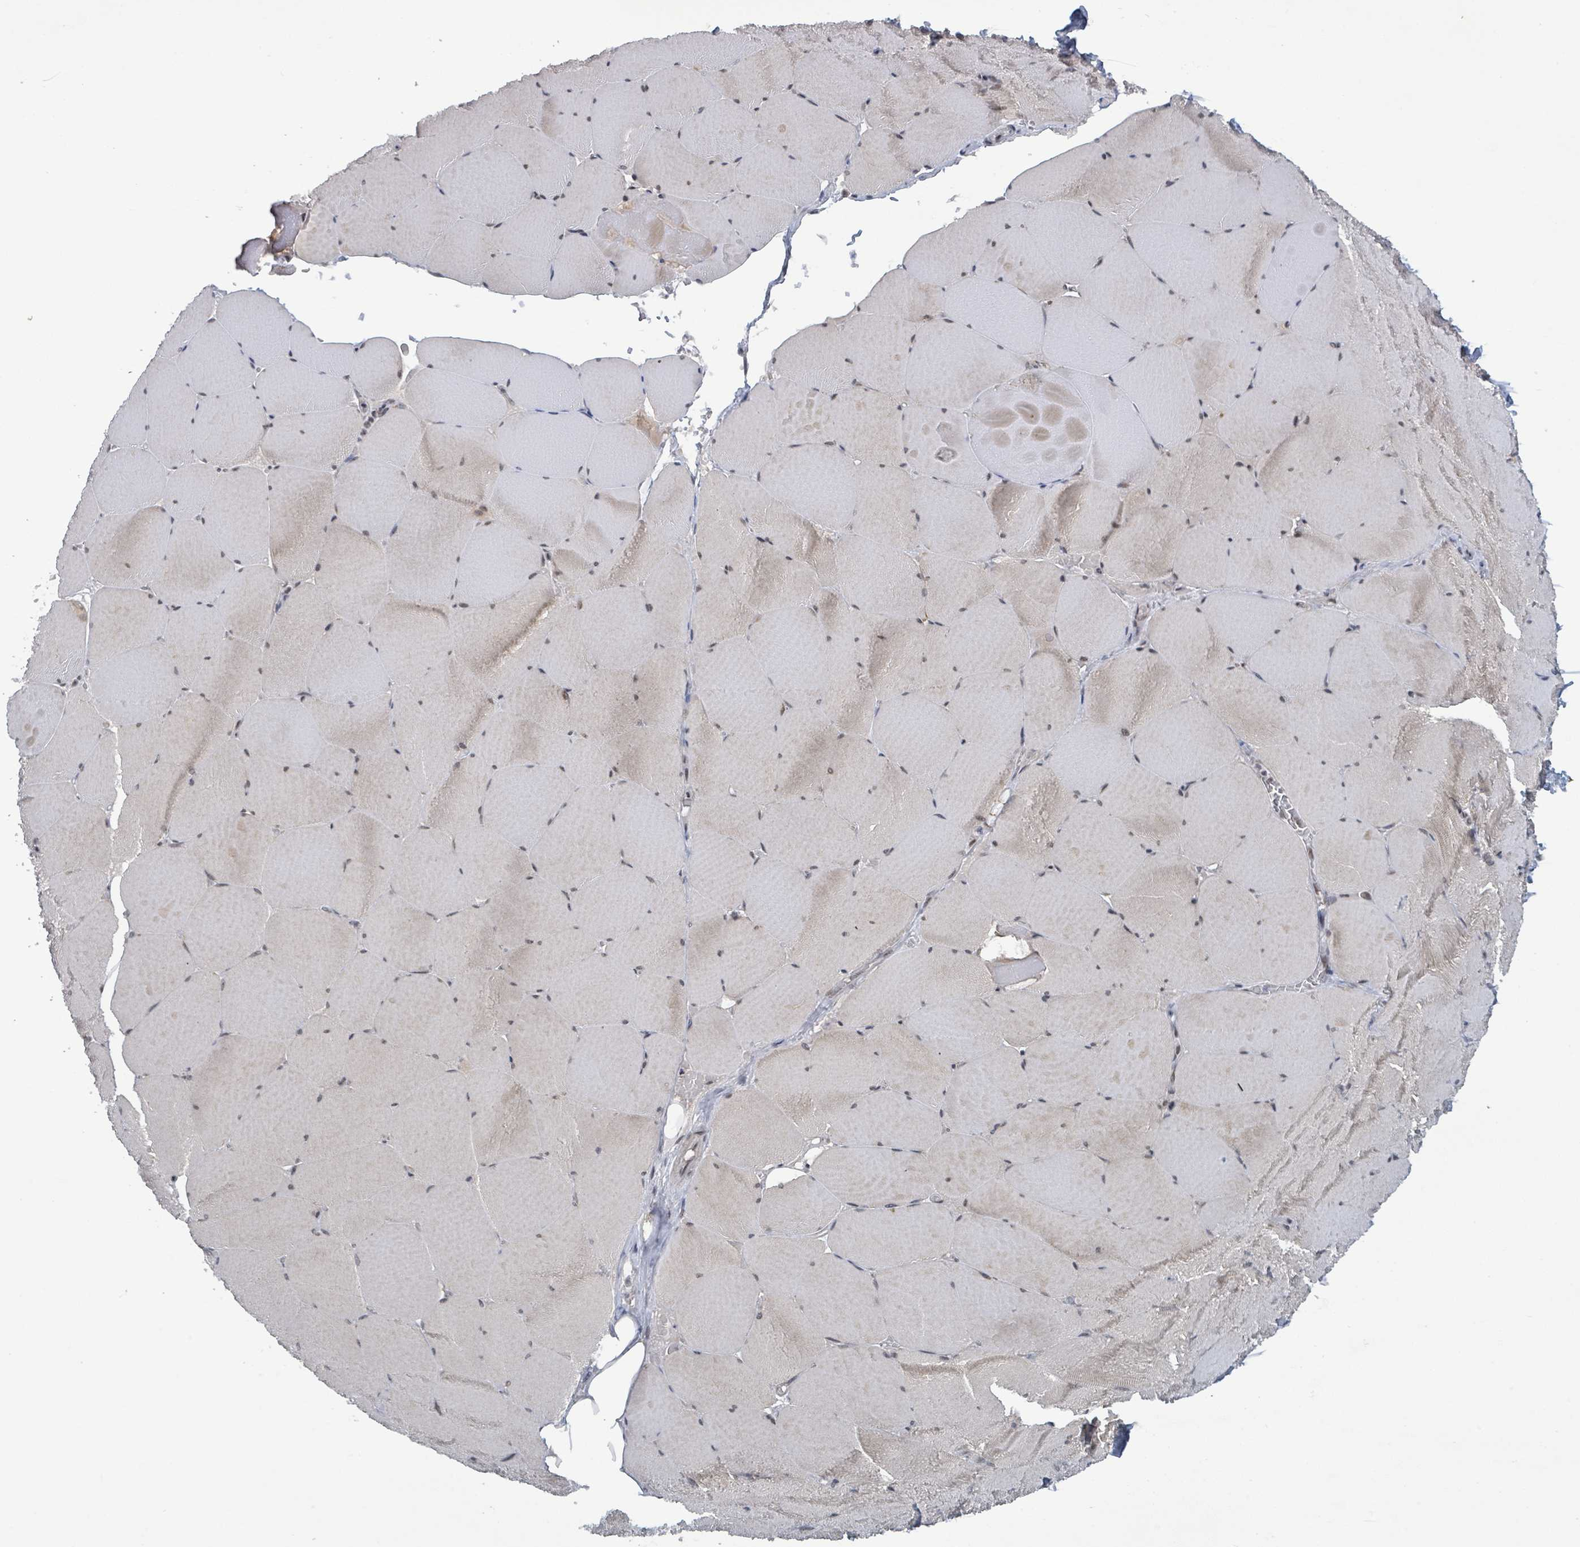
{"staining": {"intensity": "weak", "quantity": "25%-75%", "location": "cytoplasmic/membranous"}, "tissue": "skeletal muscle", "cell_type": "Myocytes", "image_type": "normal", "snomed": [{"axis": "morphology", "description": "Normal tissue, NOS"}, {"axis": "topography", "description": "Skeletal muscle"}, {"axis": "topography", "description": "Head-Neck"}], "caption": "The histopathology image displays immunohistochemical staining of unremarkable skeletal muscle. There is weak cytoplasmic/membranous positivity is present in about 25%-75% of myocytes. (DAB (3,3'-diaminobenzidine) IHC, brown staining for protein, blue staining for nuclei).", "gene": "BANP", "patient": {"sex": "male", "age": 66}}